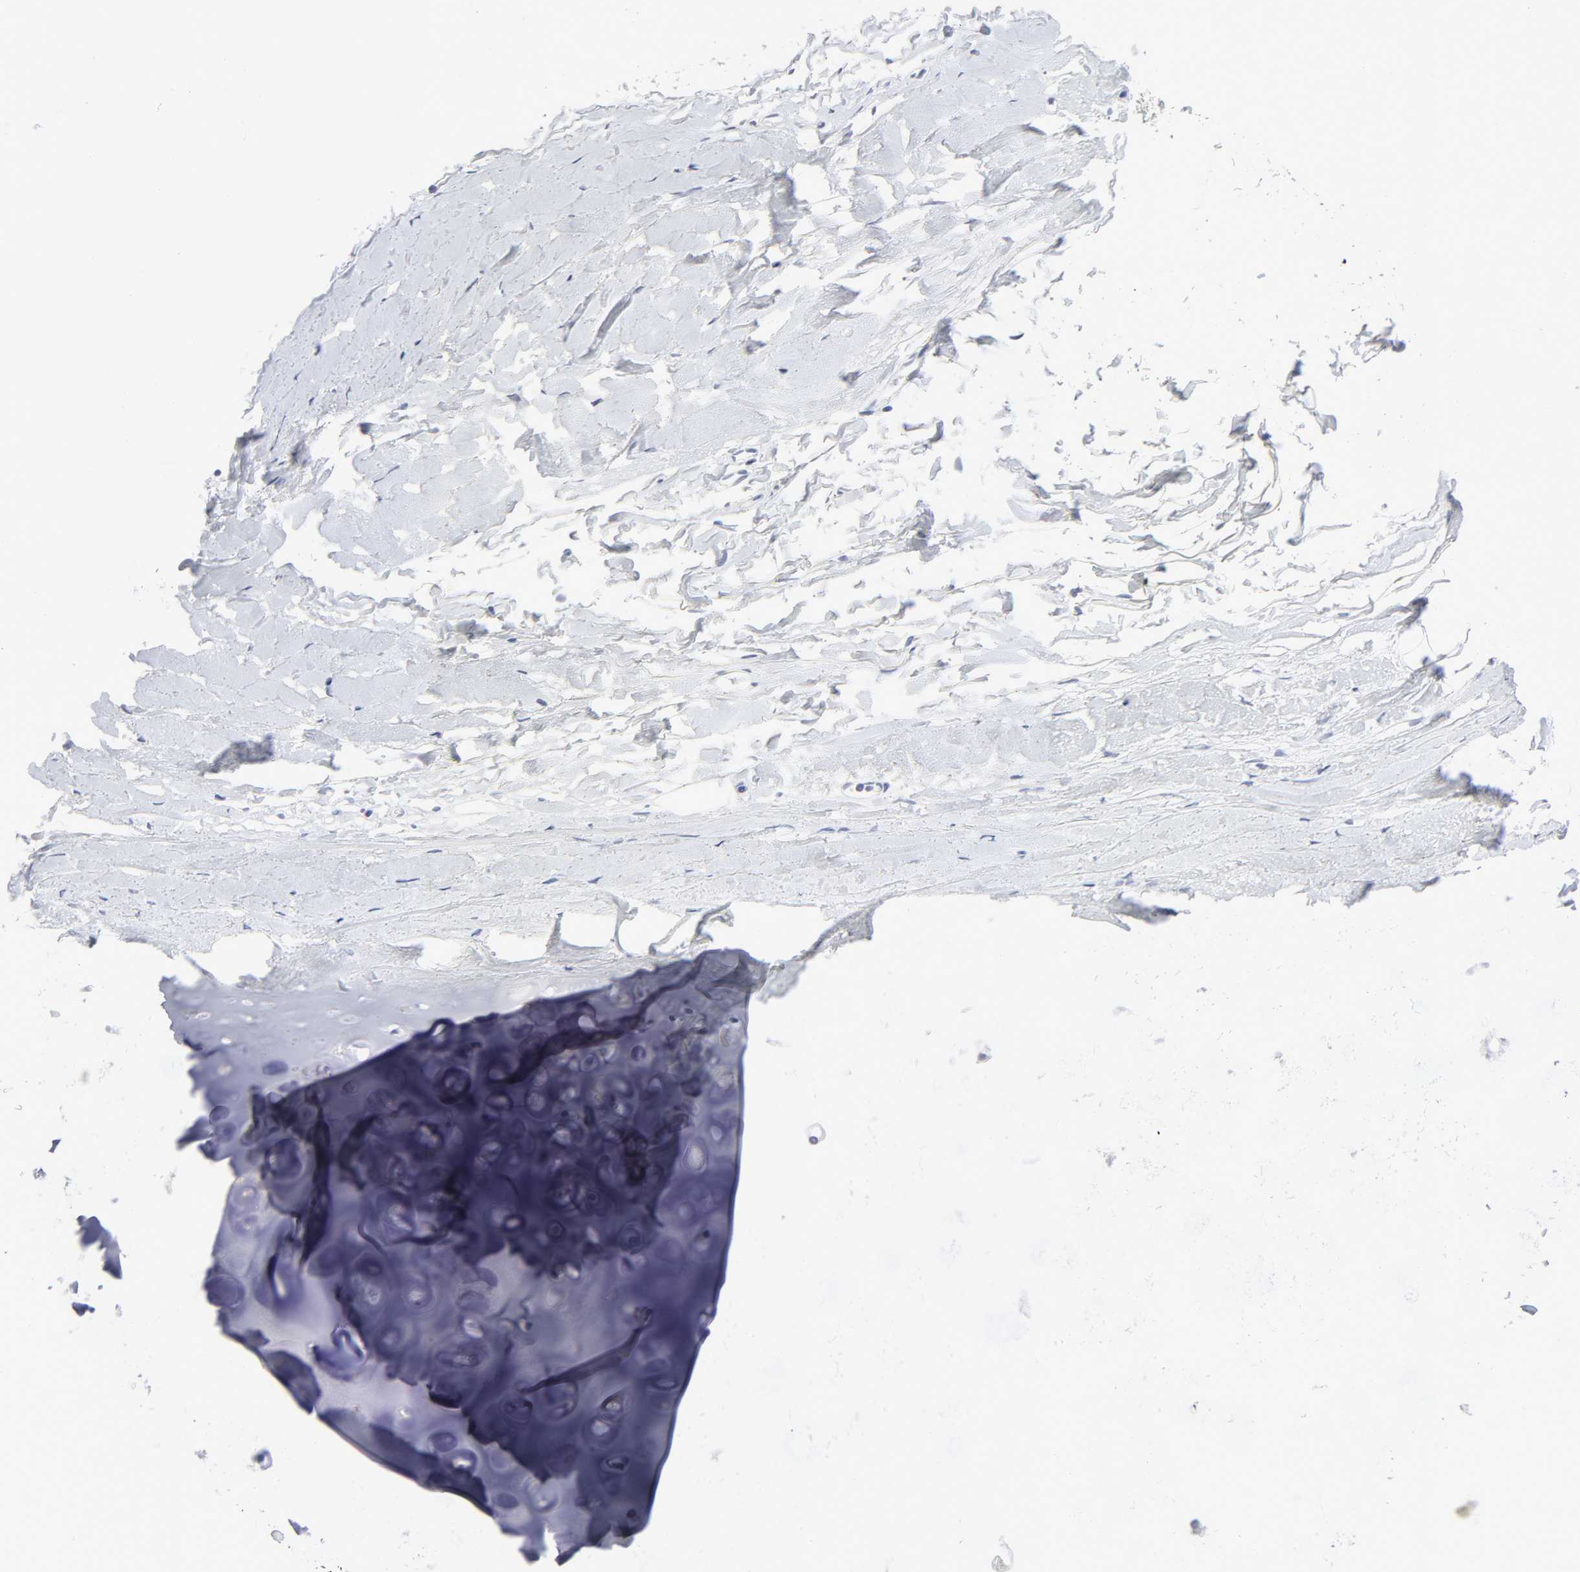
{"staining": {"intensity": "negative", "quantity": "none", "location": "none"}, "tissue": "adipose tissue", "cell_type": "Adipocytes", "image_type": "normal", "snomed": [{"axis": "morphology", "description": "Normal tissue, NOS"}, {"axis": "topography", "description": "Cartilage tissue"}, {"axis": "topography", "description": "Bronchus"}], "caption": "The micrograph reveals no significant expression in adipocytes of adipose tissue. (DAB (3,3'-diaminobenzidine) IHC with hematoxylin counter stain).", "gene": "SLCO1B3", "patient": {"sex": "female", "age": 73}}